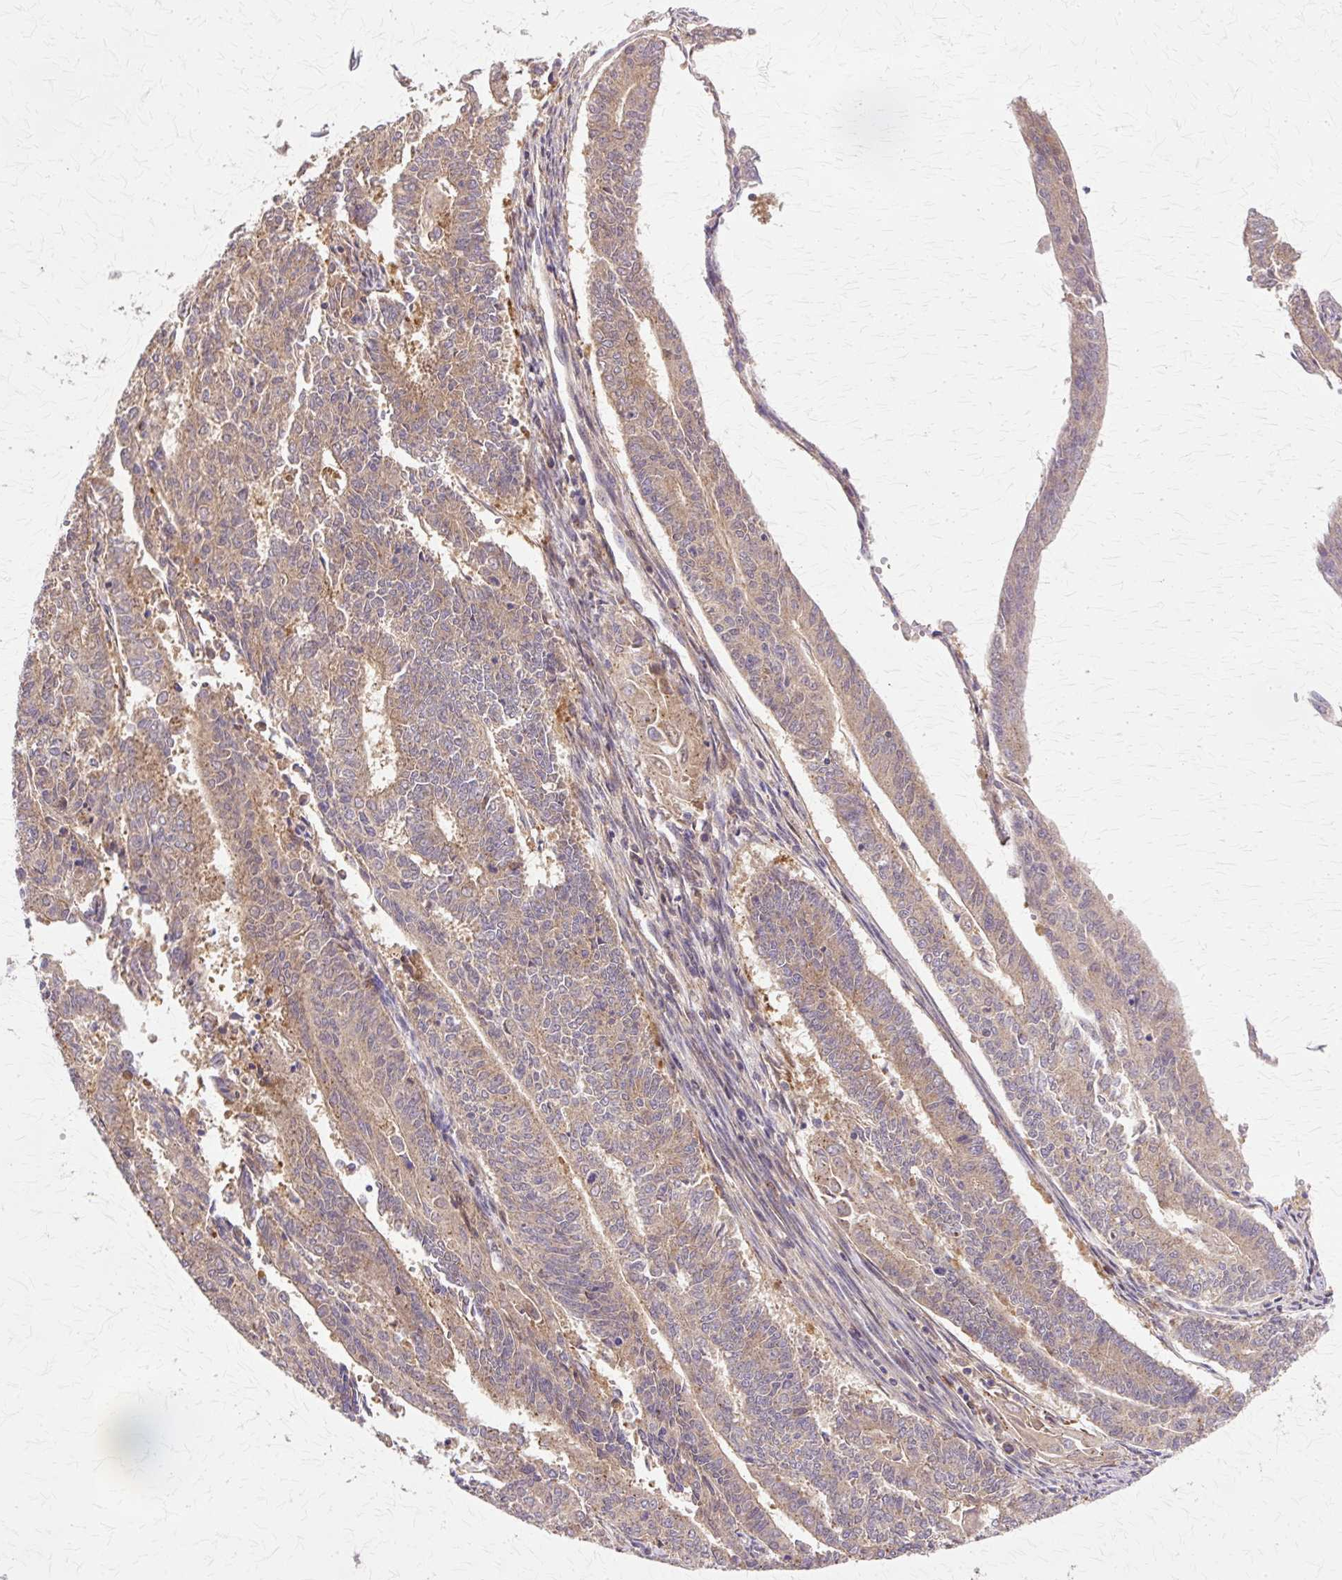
{"staining": {"intensity": "strong", "quantity": "25%-75%", "location": "cytoplasmic/membranous"}, "tissue": "endometrial cancer", "cell_type": "Tumor cells", "image_type": "cancer", "snomed": [{"axis": "morphology", "description": "Adenocarcinoma, NOS"}, {"axis": "topography", "description": "Endometrium"}], "caption": "A photomicrograph of human adenocarcinoma (endometrial) stained for a protein exhibits strong cytoplasmic/membranous brown staining in tumor cells.", "gene": "COPB1", "patient": {"sex": "female", "age": 59}}